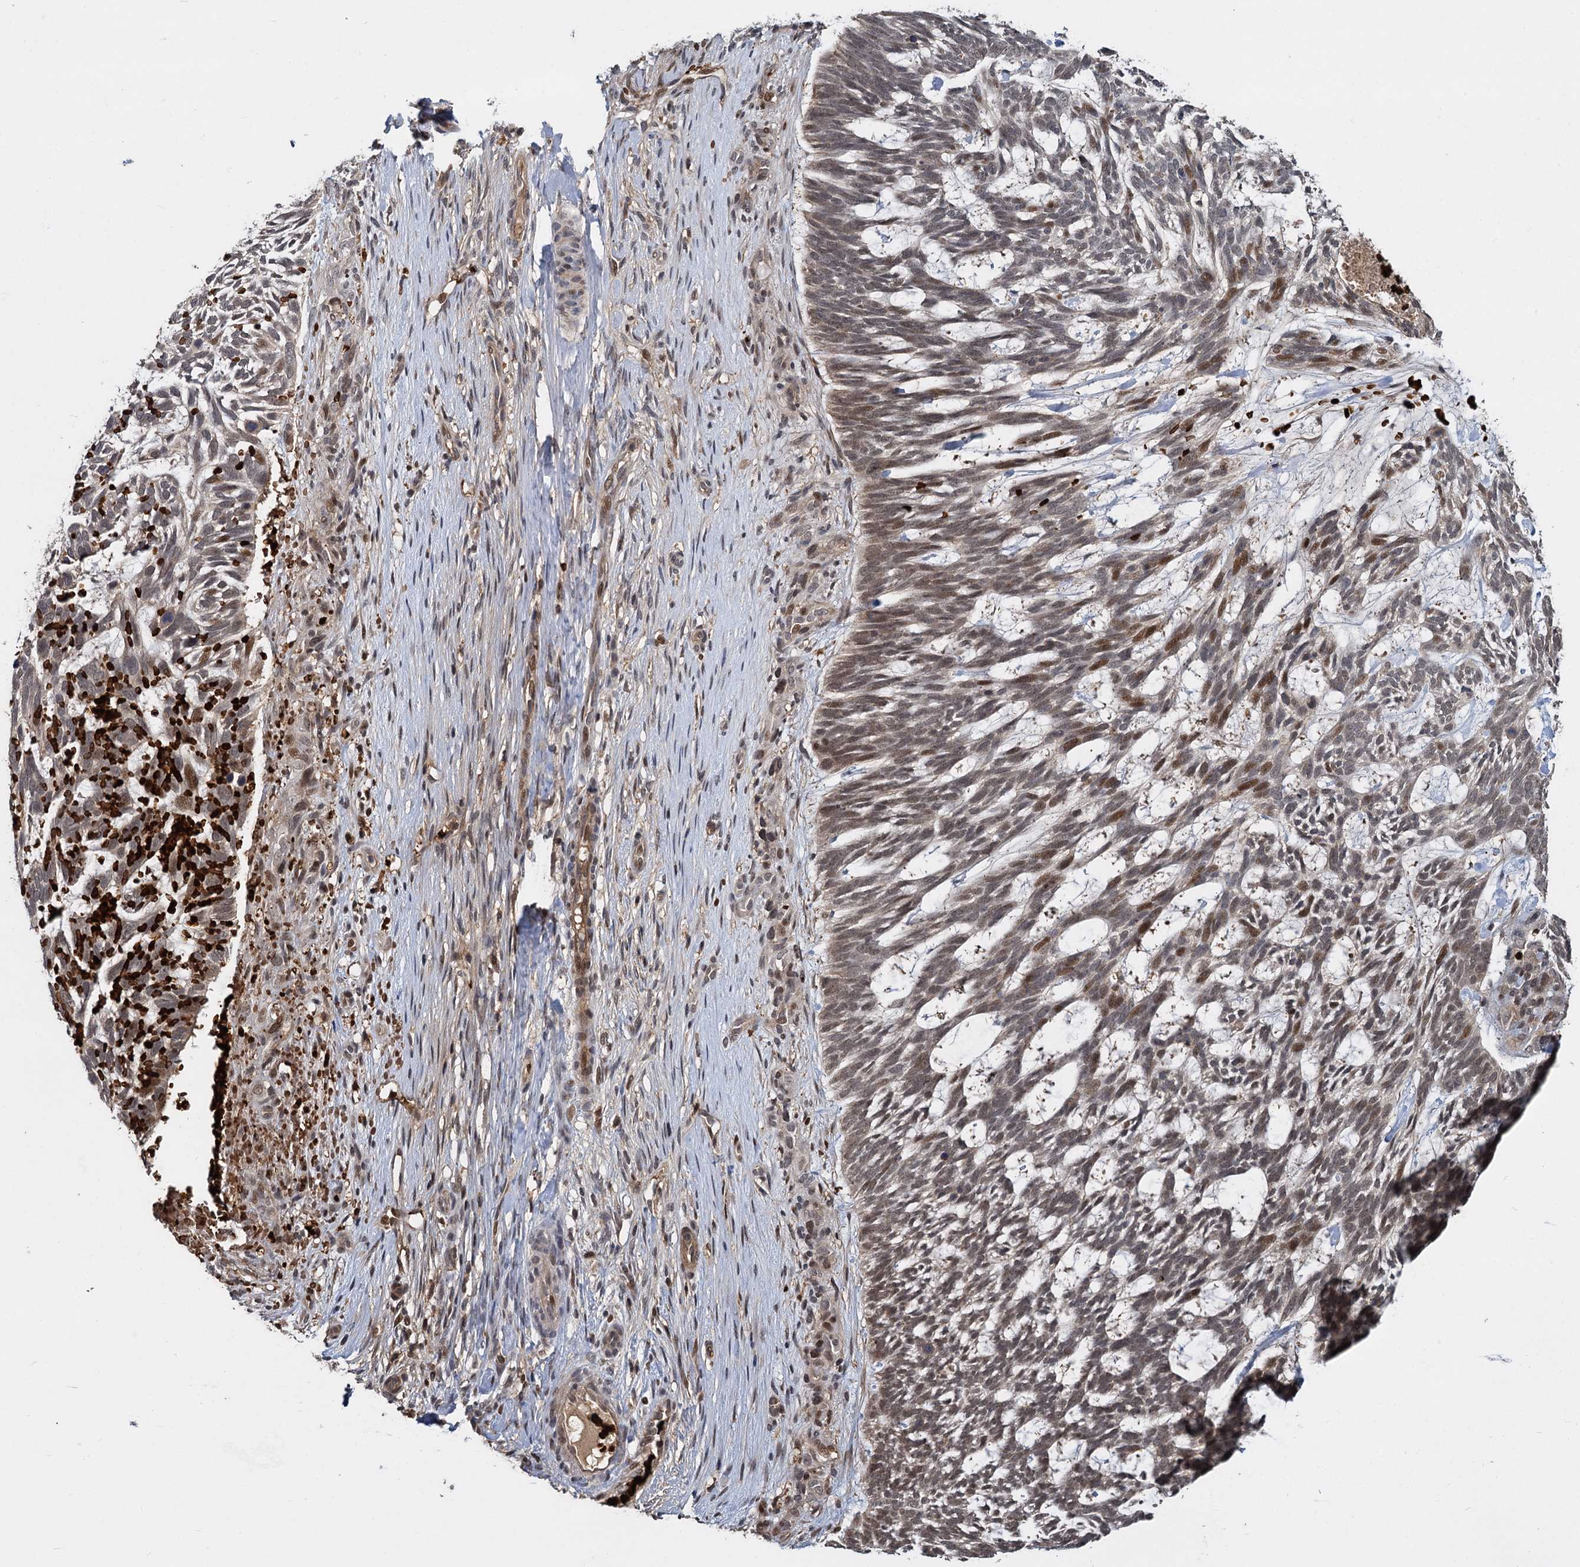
{"staining": {"intensity": "moderate", "quantity": "25%-75%", "location": "nuclear"}, "tissue": "skin cancer", "cell_type": "Tumor cells", "image_type": "cancer", "snomed": [{"axis": "morphology", "description": "Basal cell carcinoma"}, {"axis": "topography", "description": "Skin"}], "caption": "Immunohistochemistry (IHC) image of neoplastic tissue: skin basal cell carcinoma stained using immunohistochemistry demonstrates medium levels of moderate protein expression localized specifically in the nuclear of tumor cells, appearing as a nuclear brown color.", "gene": "FANCI", "patient": {"sex": "male", "age": 88}}